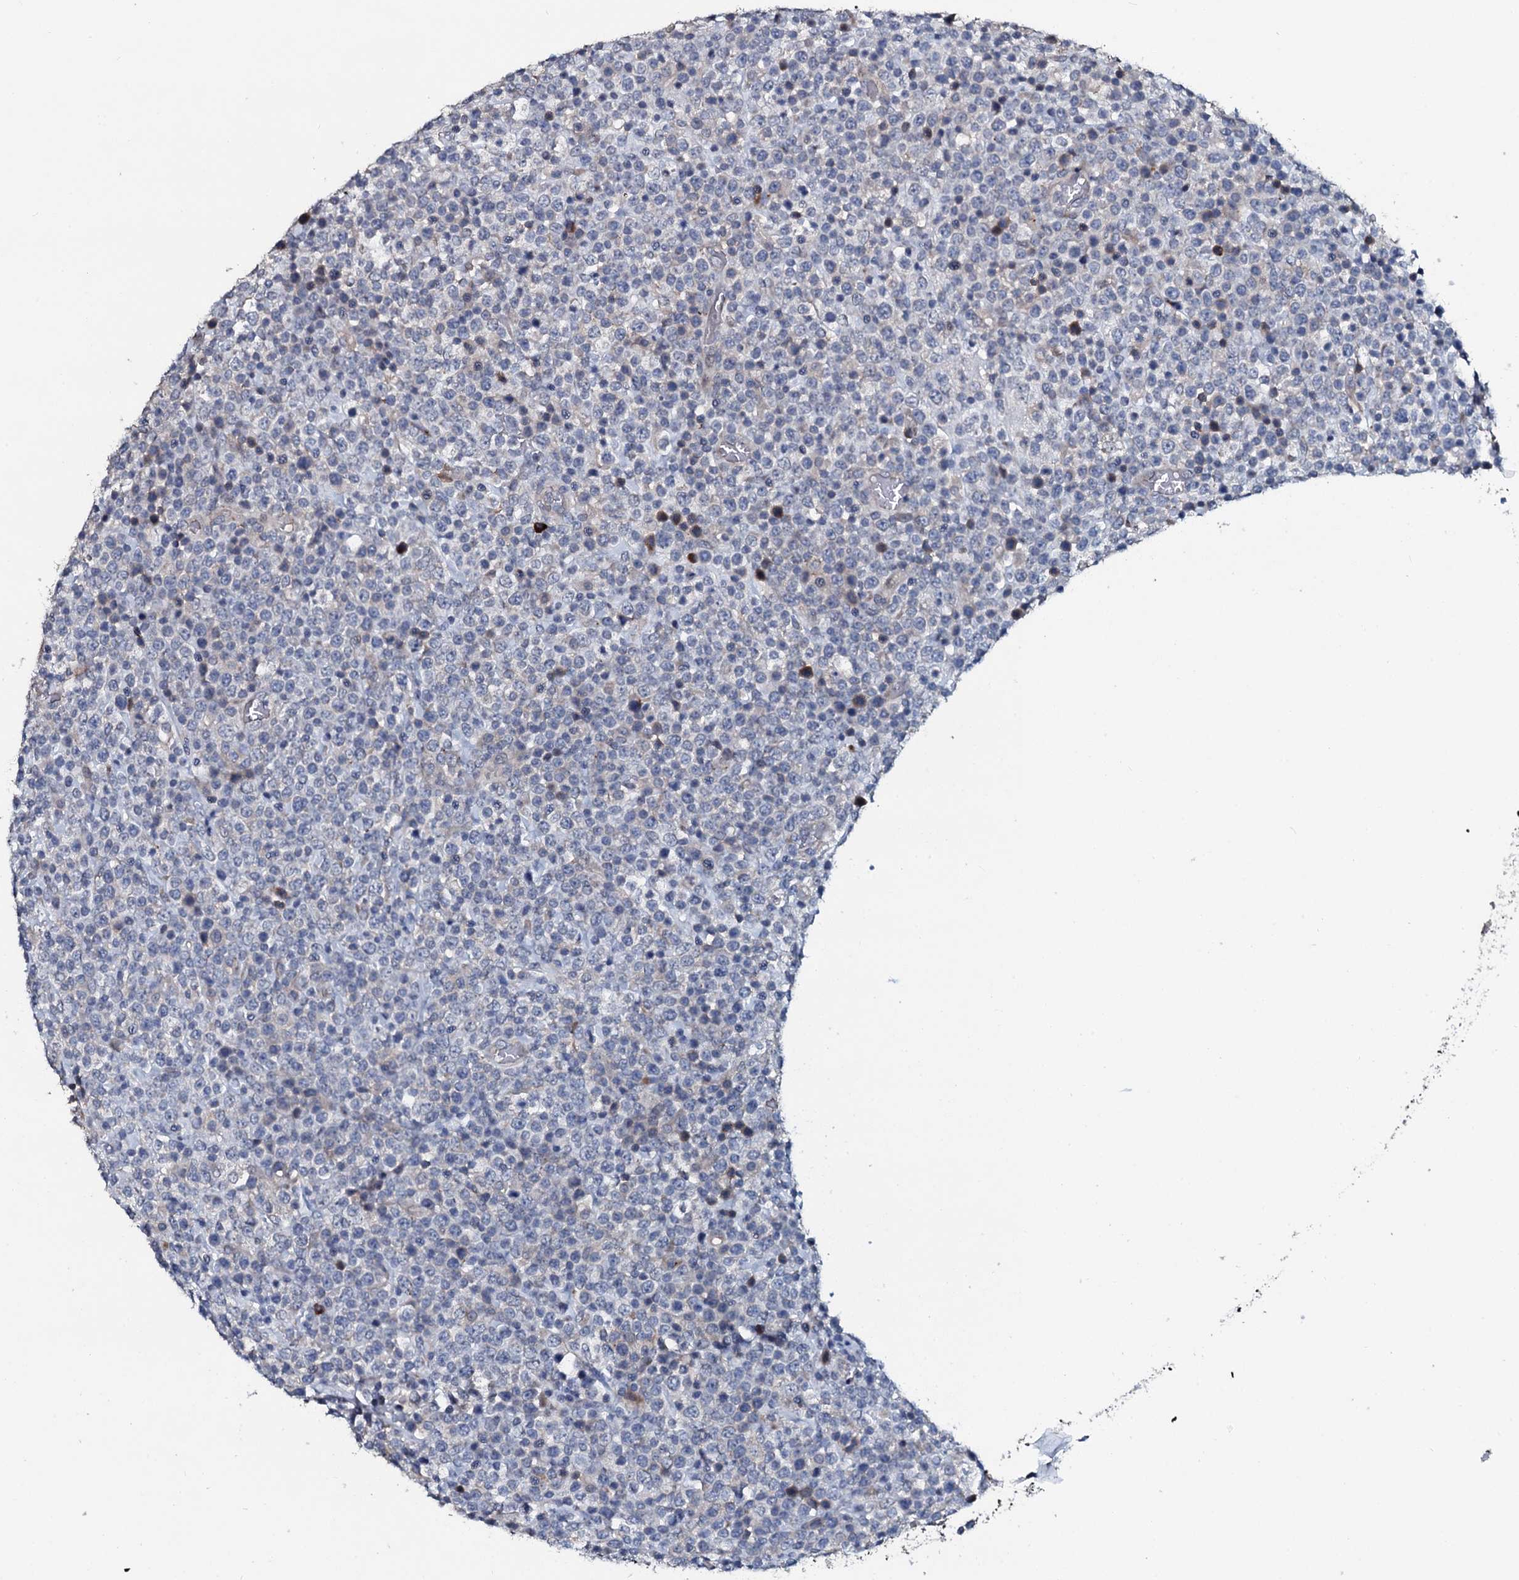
{"staining": {"intensity": "negative", "quantity": "none", "location": "none"}, "tissue": "lymphoma", "cell_type": "Tumor cells", "image_type": "cancer", "snomed": [{"axis": "morphology", "description": "Malignant lymphoma, non-Hodgkin's type, High grade"}, {"axis": "topography", "description": "Colon"}], "caption": "This histopathology image is of malignant lymphoma, non-Hodgkin's type (high-grade) stained with immunohistochemistry (IHC) to label a protein in brown with the nuclei are counter-stained blue. There is no positivity in tumor cells.", "gene": "IL12B", "patient": {"sex": "female", "age": 53}}